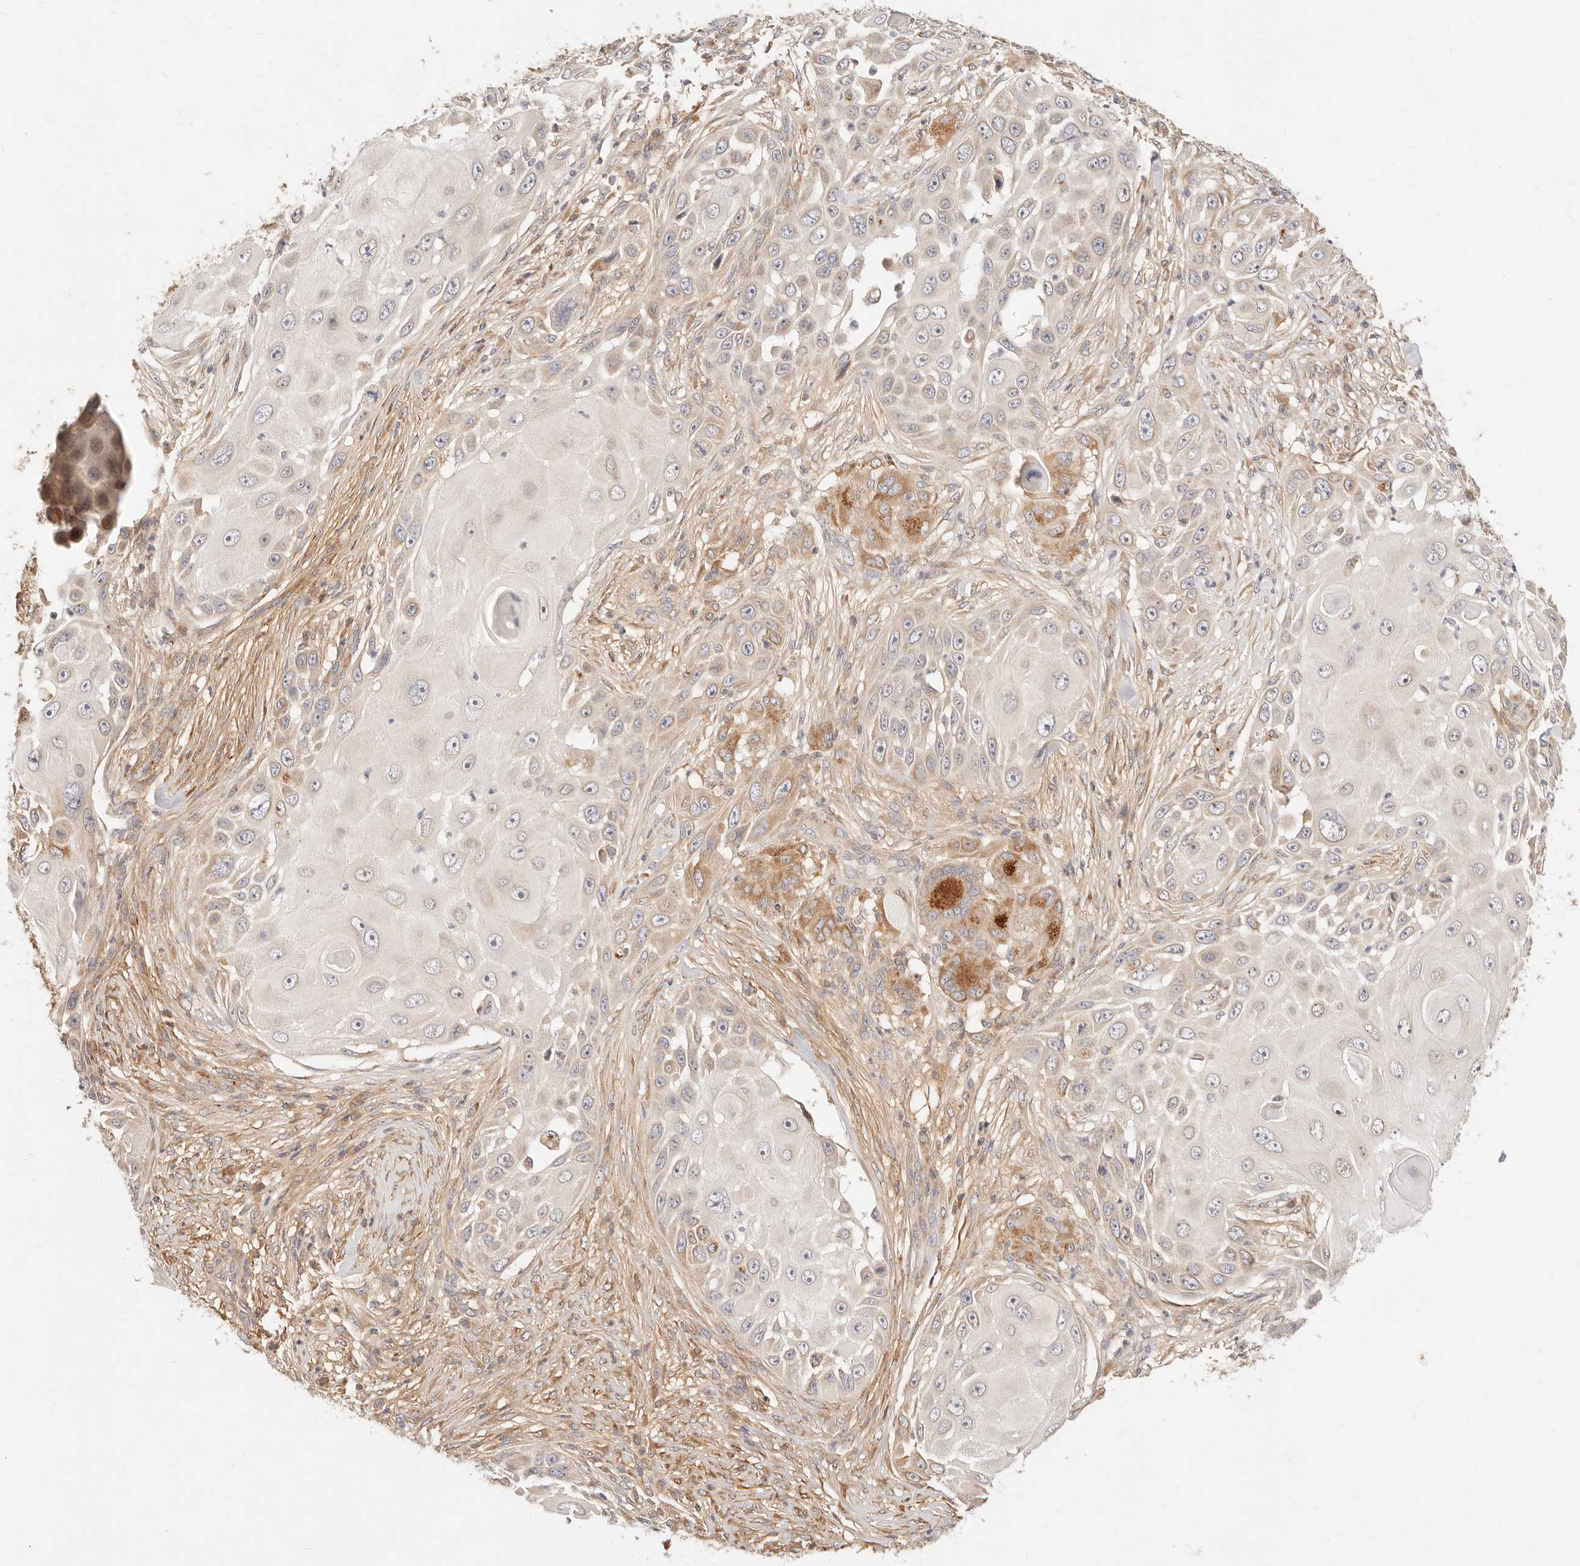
{"staining": {"intensity": "moderate", "quantity": "<25%", "location": "cytoplasmic/membranous"}, "tissue": "skin cancer", "cell_type": "Tumor cells", "image_type": "cancer", "snomed": [{"axis": "morphology", "description": "Squamous cell carcinoma, NOS"}, {"axis": "topography", "description": "Skin"}], "caption": "Immunohistochemical staining of human skin cancer (squamous cell carcinoma) shows moderate cytoplasmic/membranous protein staining in about <25% of tumor cells.", "gene": "UBXN10", "patient": {"sex": "female", "age": 44}}